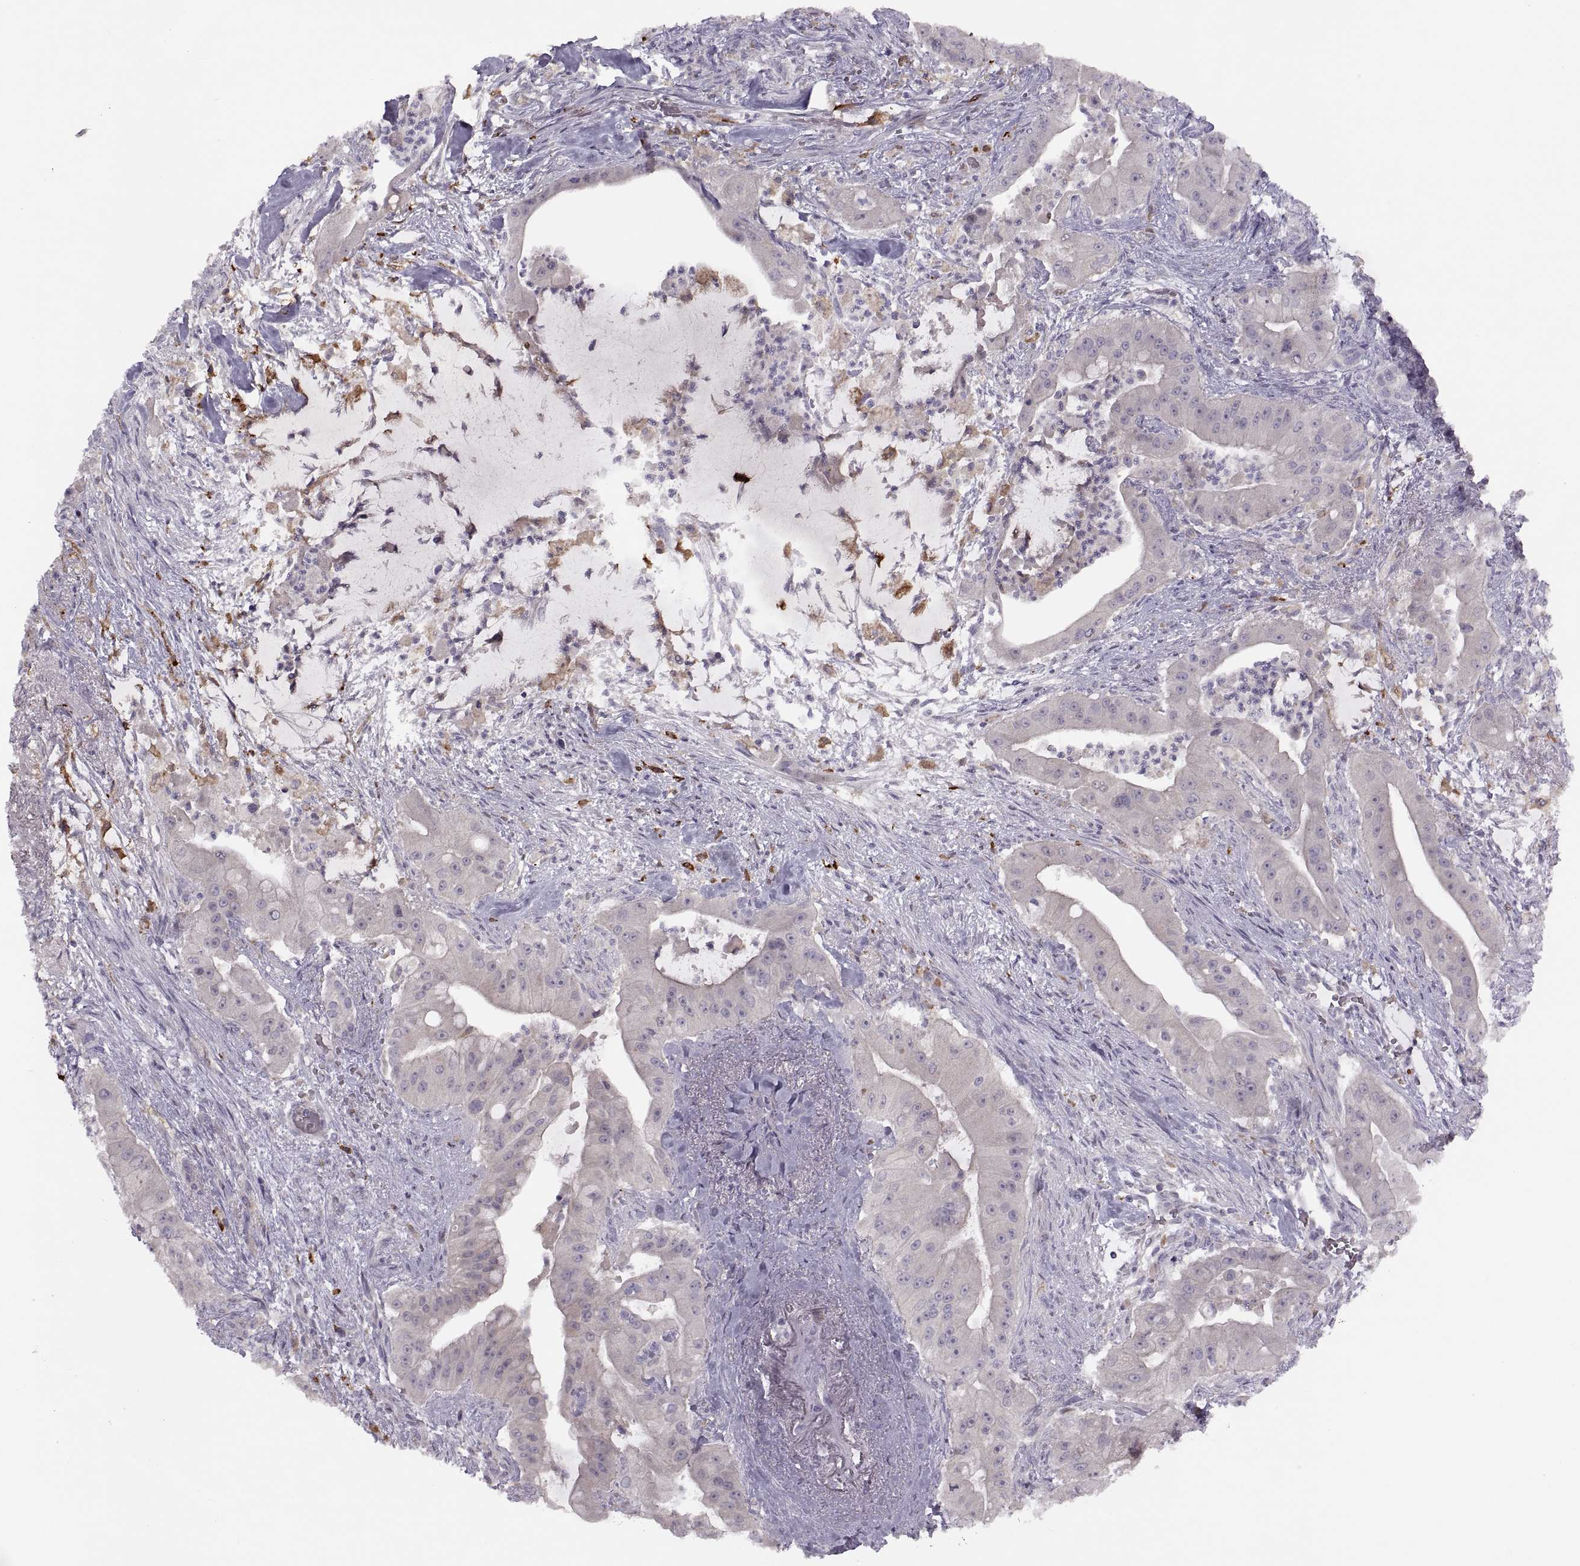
{"staining": {"intensity": "weak", "quantity": "25%-75%", "location": "cytoplasmic/membranous"}, "tissue": "pancreatic cancer", "cell_type": "Tumor cells", "image_type": "cancer", "snomed": [{"axis": "morphology", "description": "Normal tissue, NOS"}, {"axis": "morphology", "description": "Inflammation, NOS"}, {"axis": "morphology", "description": "Adenocarcinoma, NOS"}, {"axis": "topography", "description": "Pancreas"}], "caption": "IHC micrograph of neoplastic tissue: human pancreatic cancer (adenocarcinoma) stained using IHC shows low levels of weak protein expression localized specifically in the cytoplasmic/membranous of tumor cells, appearing as a cytoplasmic/membranous brown color.", "gene": "H2AP", "patient": {"sex": "male", "age": 57}}